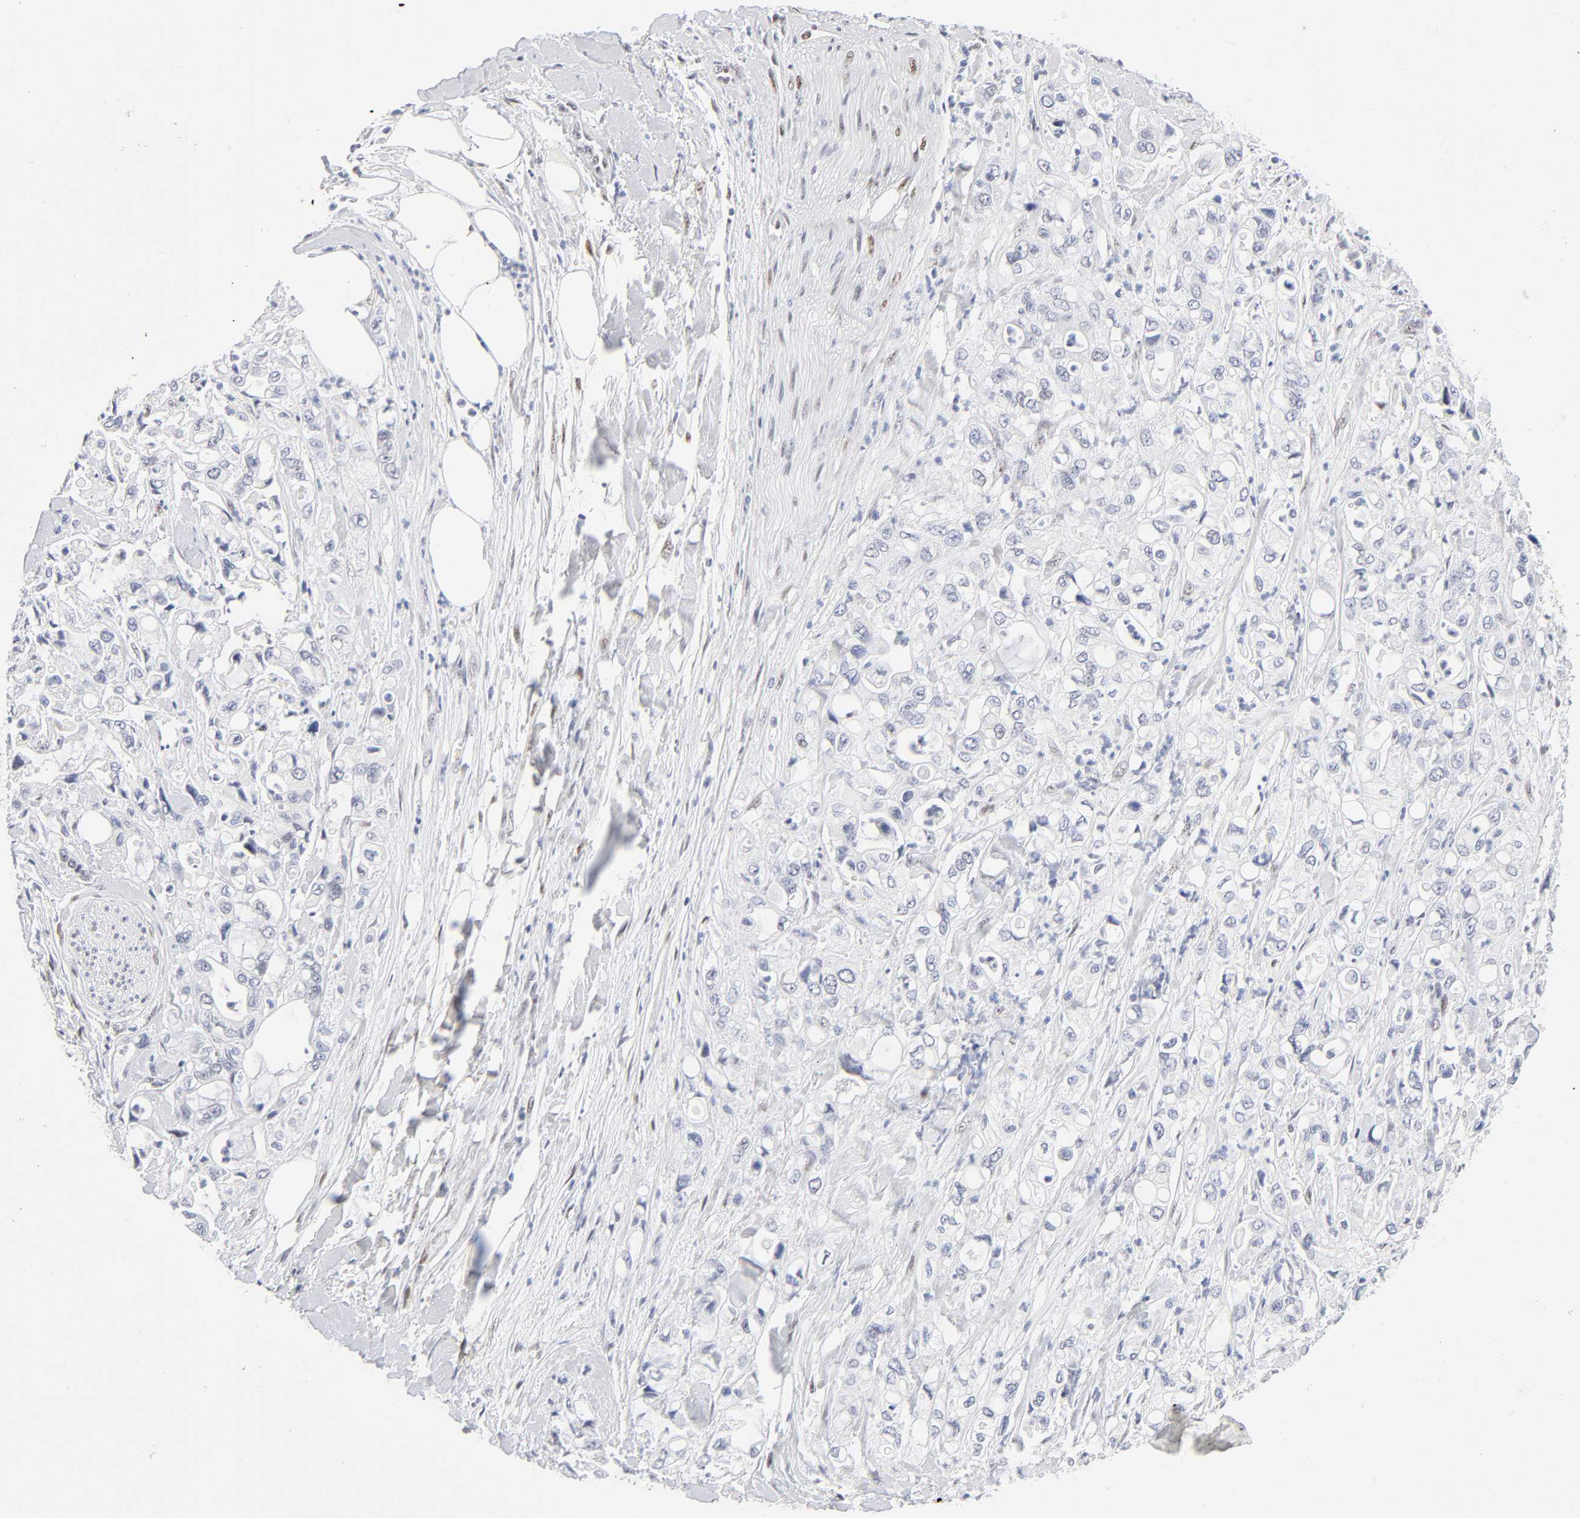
{"staining": {"intensity": "negative", "quantity": "none", "location": "none"}, "tissue": "pancreatic cancer", "cell_type": "Tumor cells", "image_type": "cancer", "snomed": [{"axis": "morphology", "description": "Adenocarcinoma, NOS"}, {"axis": "topography", "description": "Pancreas"}], "caption": "High power microscopy micrograph of an immunohistochemistry (IHC) photomicrograph of pancreatic cancer, revealing no significant positivity in tumor cells. (DAB (3,3'-diaminobenzidine) immunohistochemistry, high magnification).", "gene": "NFIC", "patient": {"sex": "male", "age": 70}}